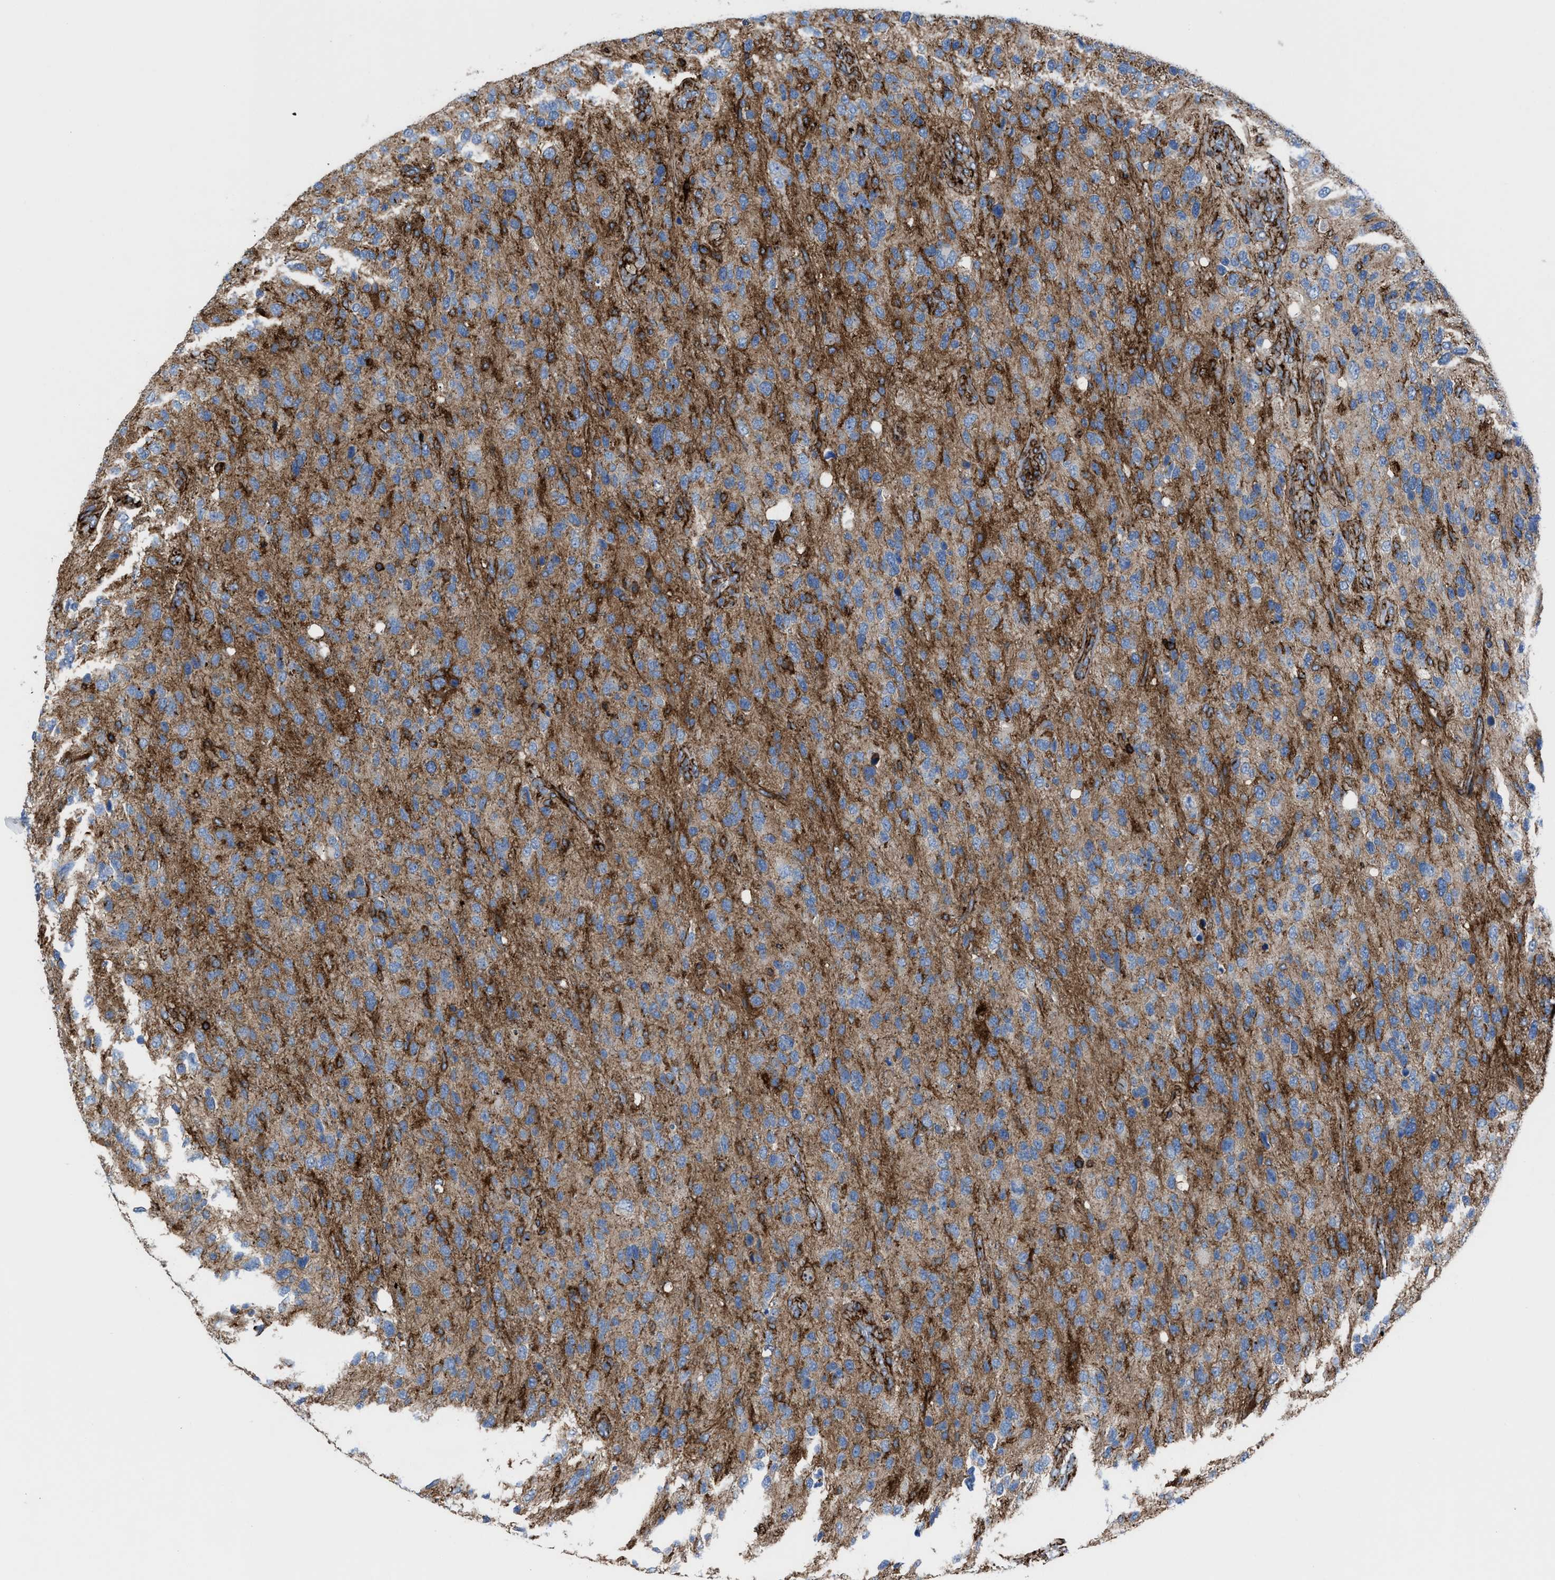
{"staining": {"intensity": "weak", "quantity": ">75%", "location": "cytoplasmic/membranous"}, "tissue": "glioma", "cell_type": "Tumor cells", "image_type": "cancer", "snomed": [{"axis": "morphology", "description": "Glioma, malignant, High grade"}, {"axis": "topography", "description": "Brain"}], "caption": "Tumor cells demonstrate weak cytoplasmic/membranous expression in approximately >75% of cells in malignant glioma (high-grade).", "gene": "AGPAT2", "patient": {"sex": "female", "age": 58}}